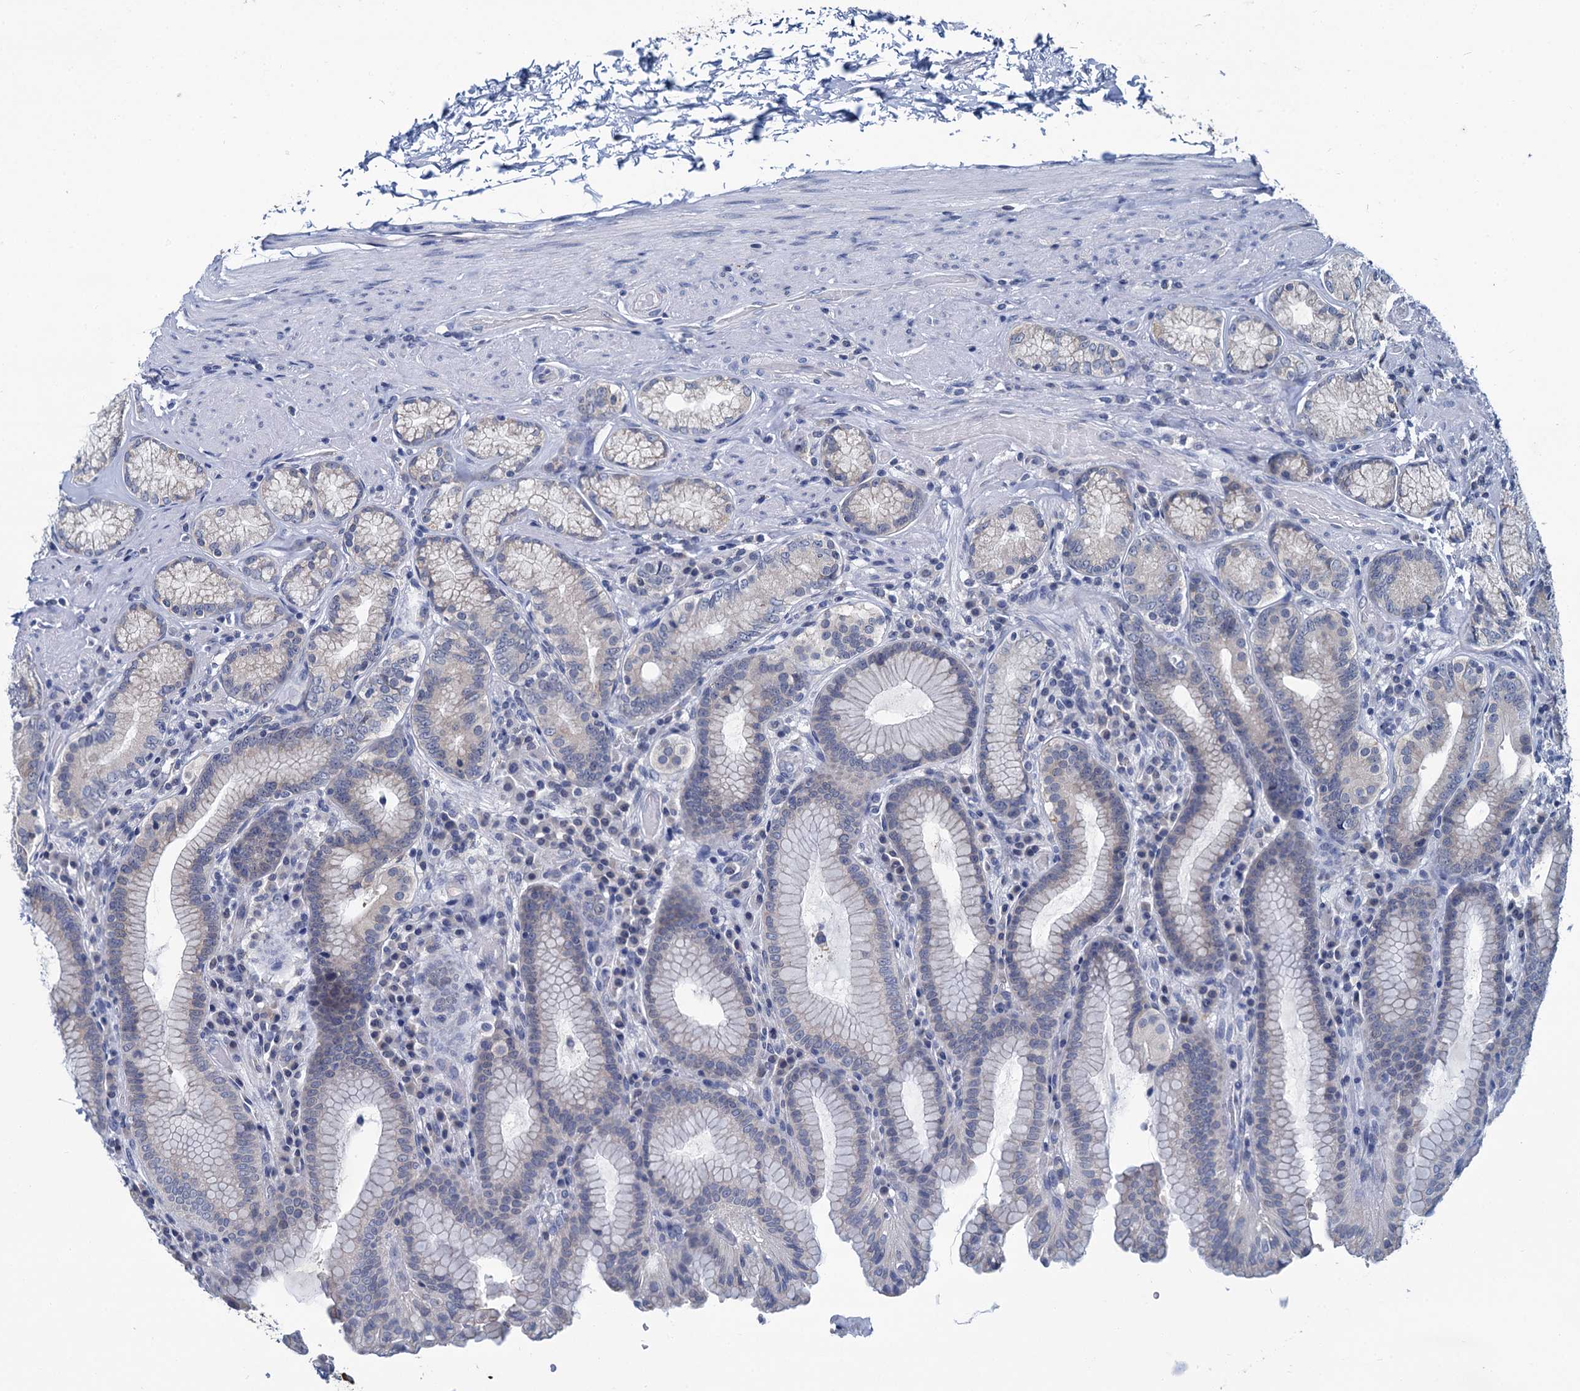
{"staining": {"intensity": "negative", "quantity": "none", "location": "none"}, "tissue": "stomach", "cell_type": "Glandular cells", "image_type": "normal", "snomed": [{"axis": "morphology", "description": "Normal tissue, NOS"}, {"axis": "topography", "description": "Stomach, upper"}, {"axis": "topography", "description": "Stomach, lower"}], "caption": "Human stomach stained for a protein using immunohistochemistry shows no expression in glandular cells.", "gene": "MIOX", "patient": {"sex": "female", "age": 76}}